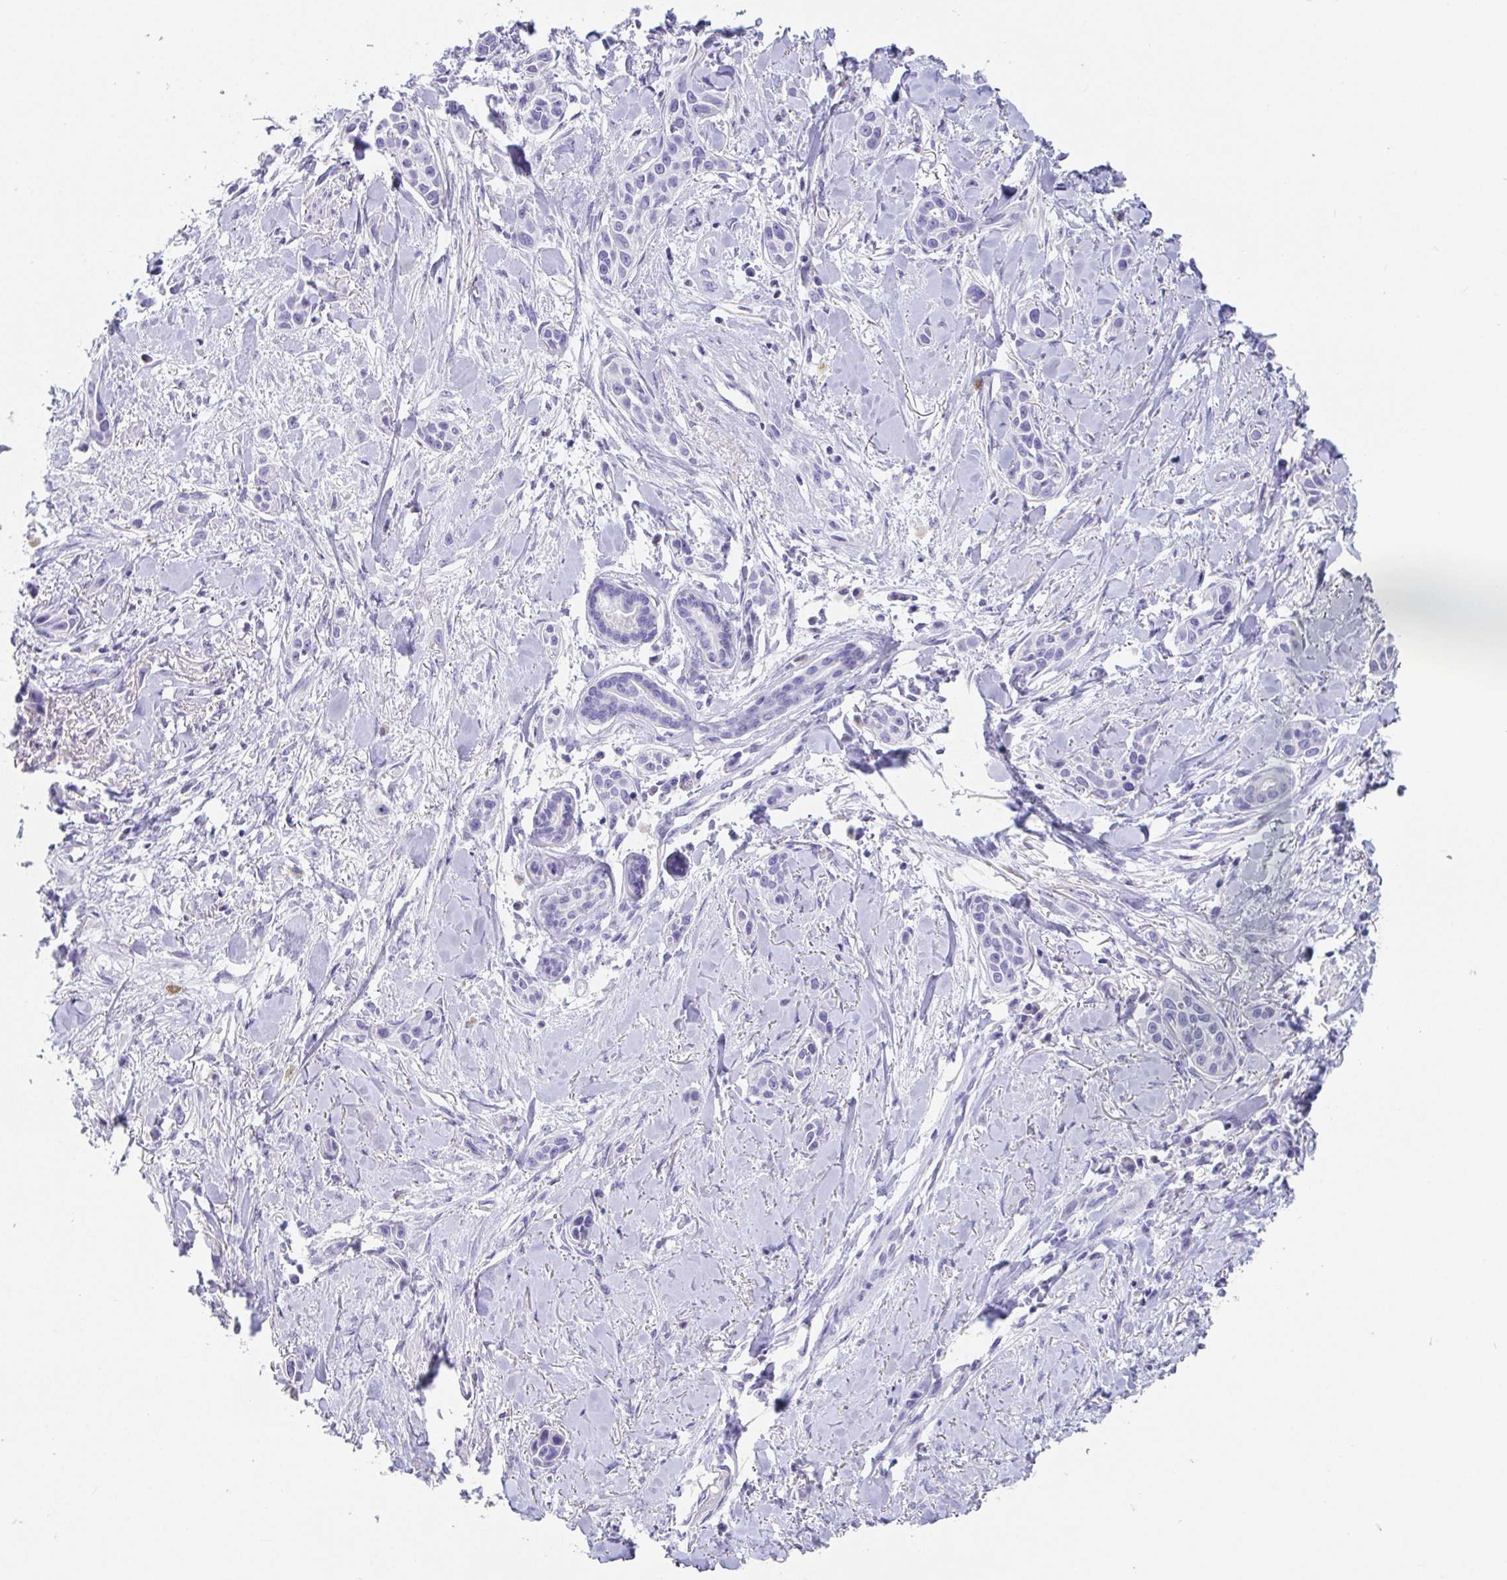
{"staining": {"intensity": "negative", "quantity": "none", "location": "none"}, "tissue": "skin cancer", "cell_type": "Tumor cells", "image_type": "cancer", "snomed": [{"axis": "morphology", "description": "Squamous cell carcinoma, NOS"}, {"axis": "topography", "description": "Skin"}], "caption": "This is an immunohistochemistry (IHC) photomicrograph of human skin cancer (squamous cell carcinoma). There is no expression in tumor cells.", "gene": "PLA2G1B", "patient": {"sex": "female", "age": 69}}